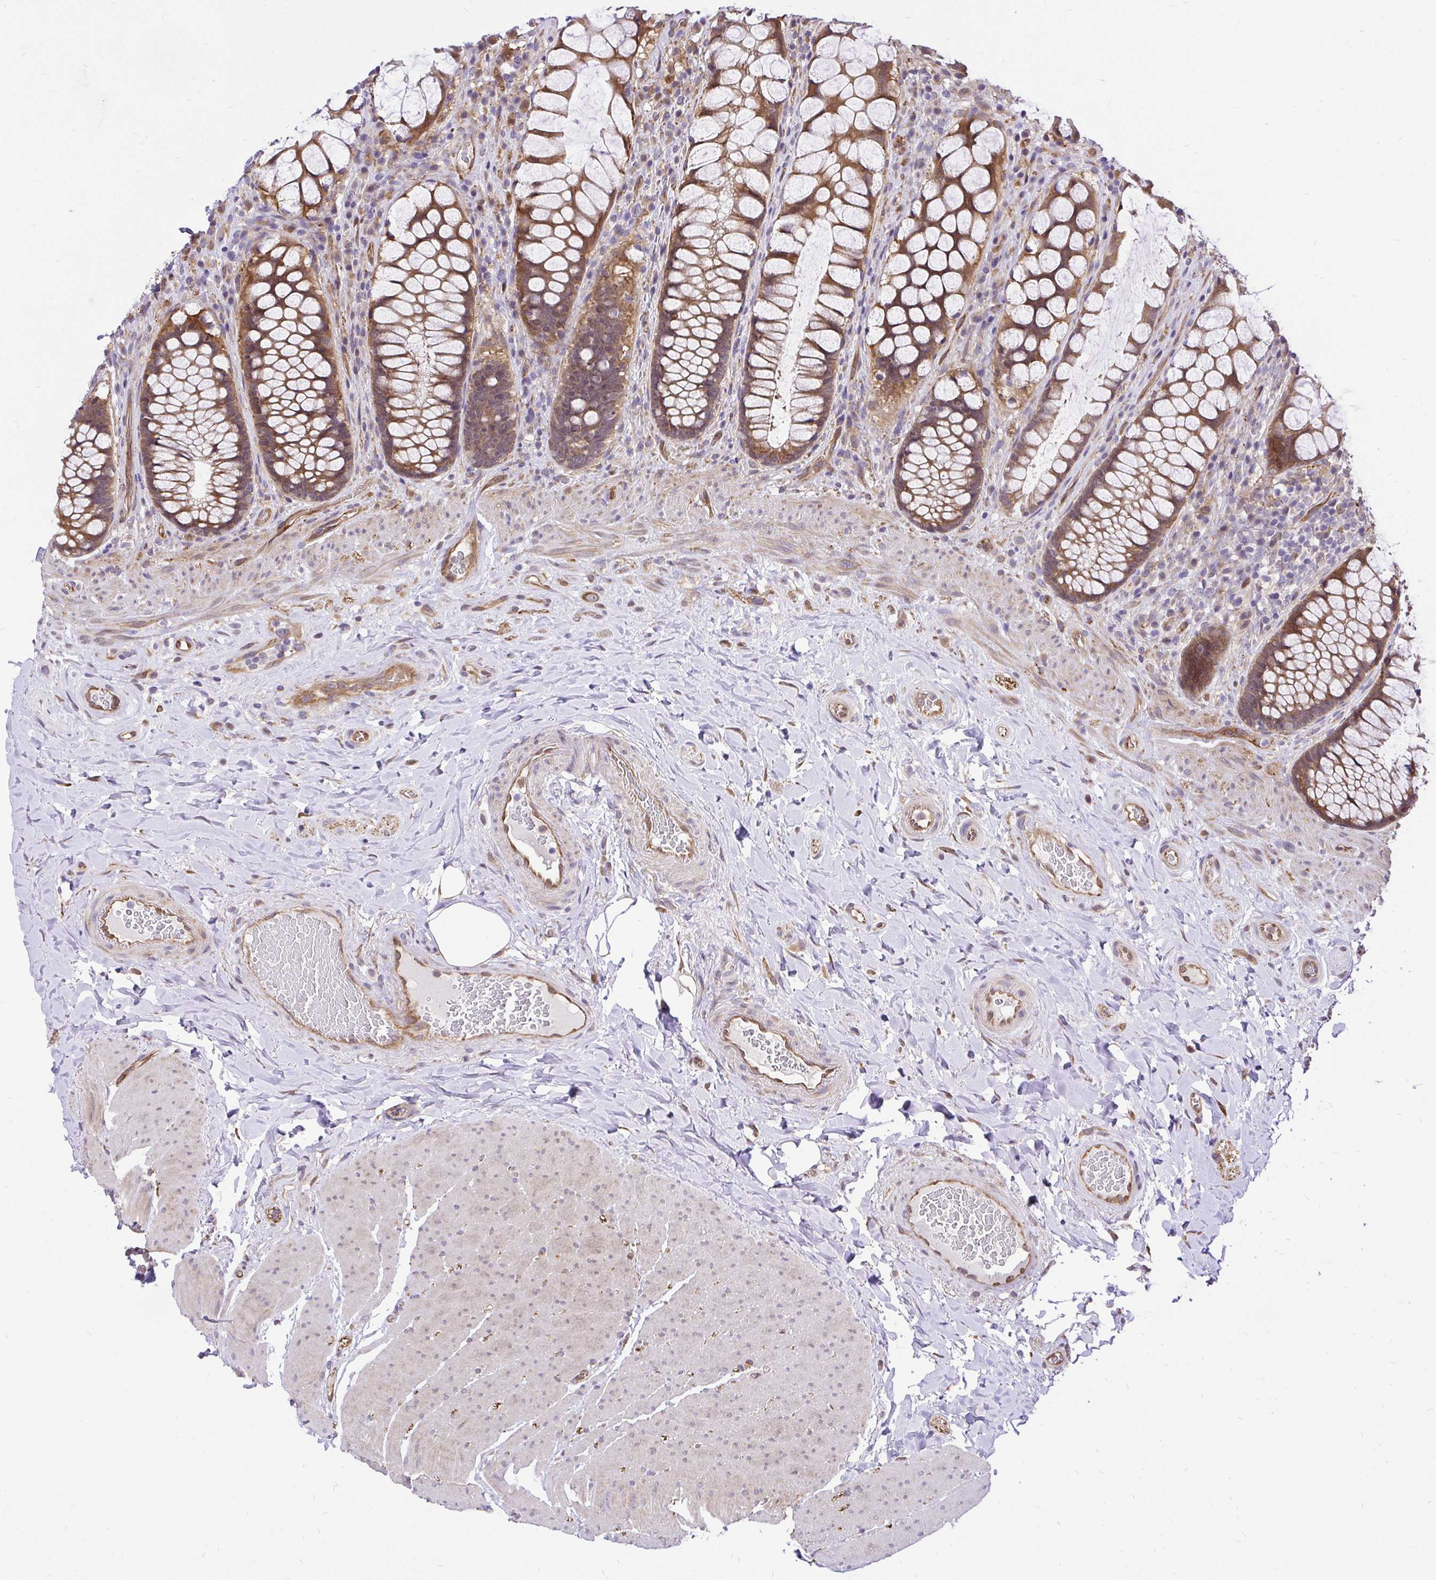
{"staining": {"intensity": "moderate", "quantity": ">75%", "location": "cytoplasmic/membranous"}, "tissue": "rectum", "cell_type": "Glandular cells", "image_type": "normal", "snomed": [{"axis": "morphology", "description": "Normal tissue, NOS"}, {"axis": "topography", "description": "Rectum"}], "caption": "Immunohistochemical staining of benign rectum displays moderate cytoplasmic/membranous protein staining in about >75% of glandular cells. (DAB = brown stain, brightfield microscopy at high magnification).", "gene": "CCDC122", "patient": {"sex": "female", "age": 58}}